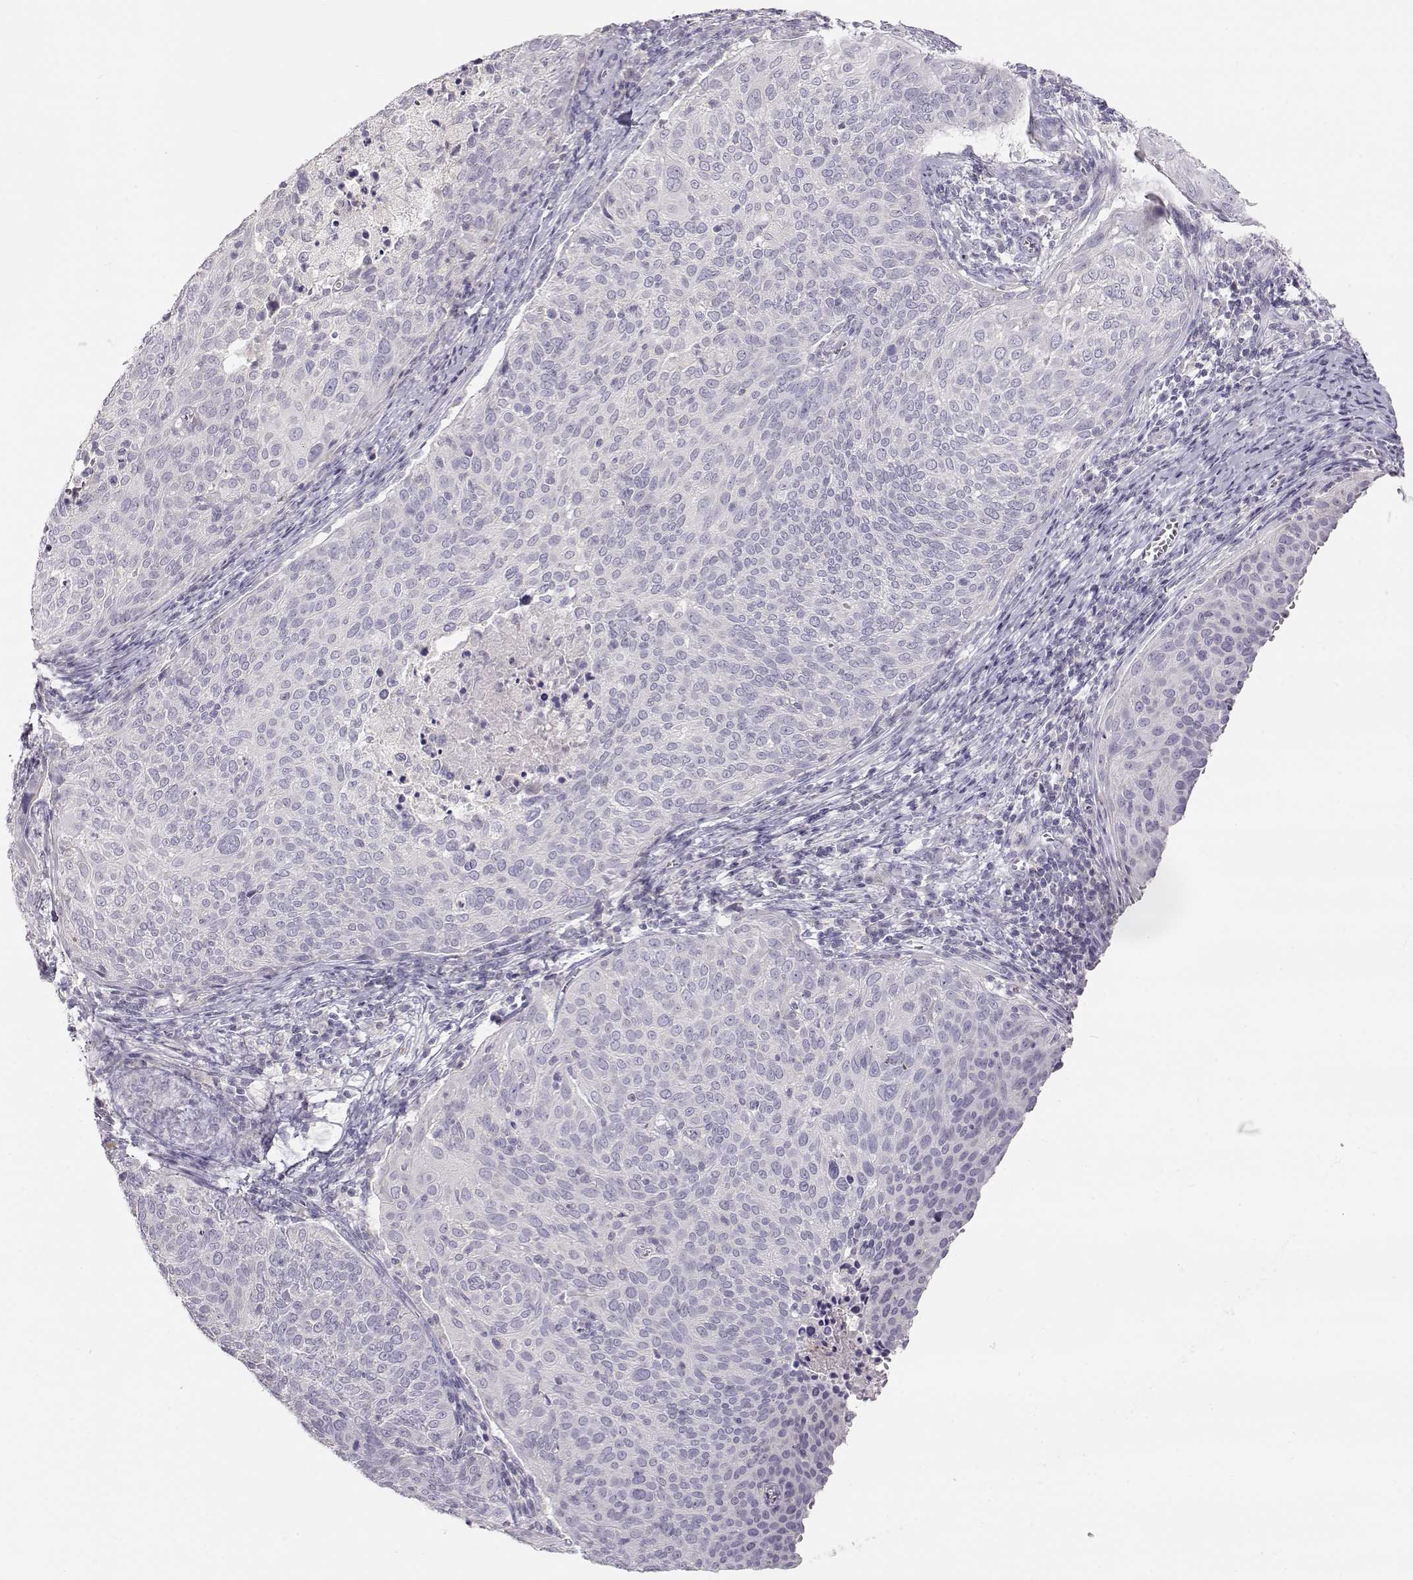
{"staining": {"intensity": "negative", "quantity": "none", "location": "none"}, "tissue": "cervical cancer", "cell_type": "Tumor cells", "image_type": "cancer", "snomed": [{"axis": "morphology", "description": "Squamous cell carcinoma, NOS"}, {"axis": "topography", "description": "Cervix"}], "caption": "High magnification brightfield microscopy of cervical cancer (squamous cell carcinoma) stained with DAB (brown) and counterstained with hematoxylin (blue): tumor cells show no significant staining.", "gene": "LEPR", "patient": {"sex": "female", "age": 39}}